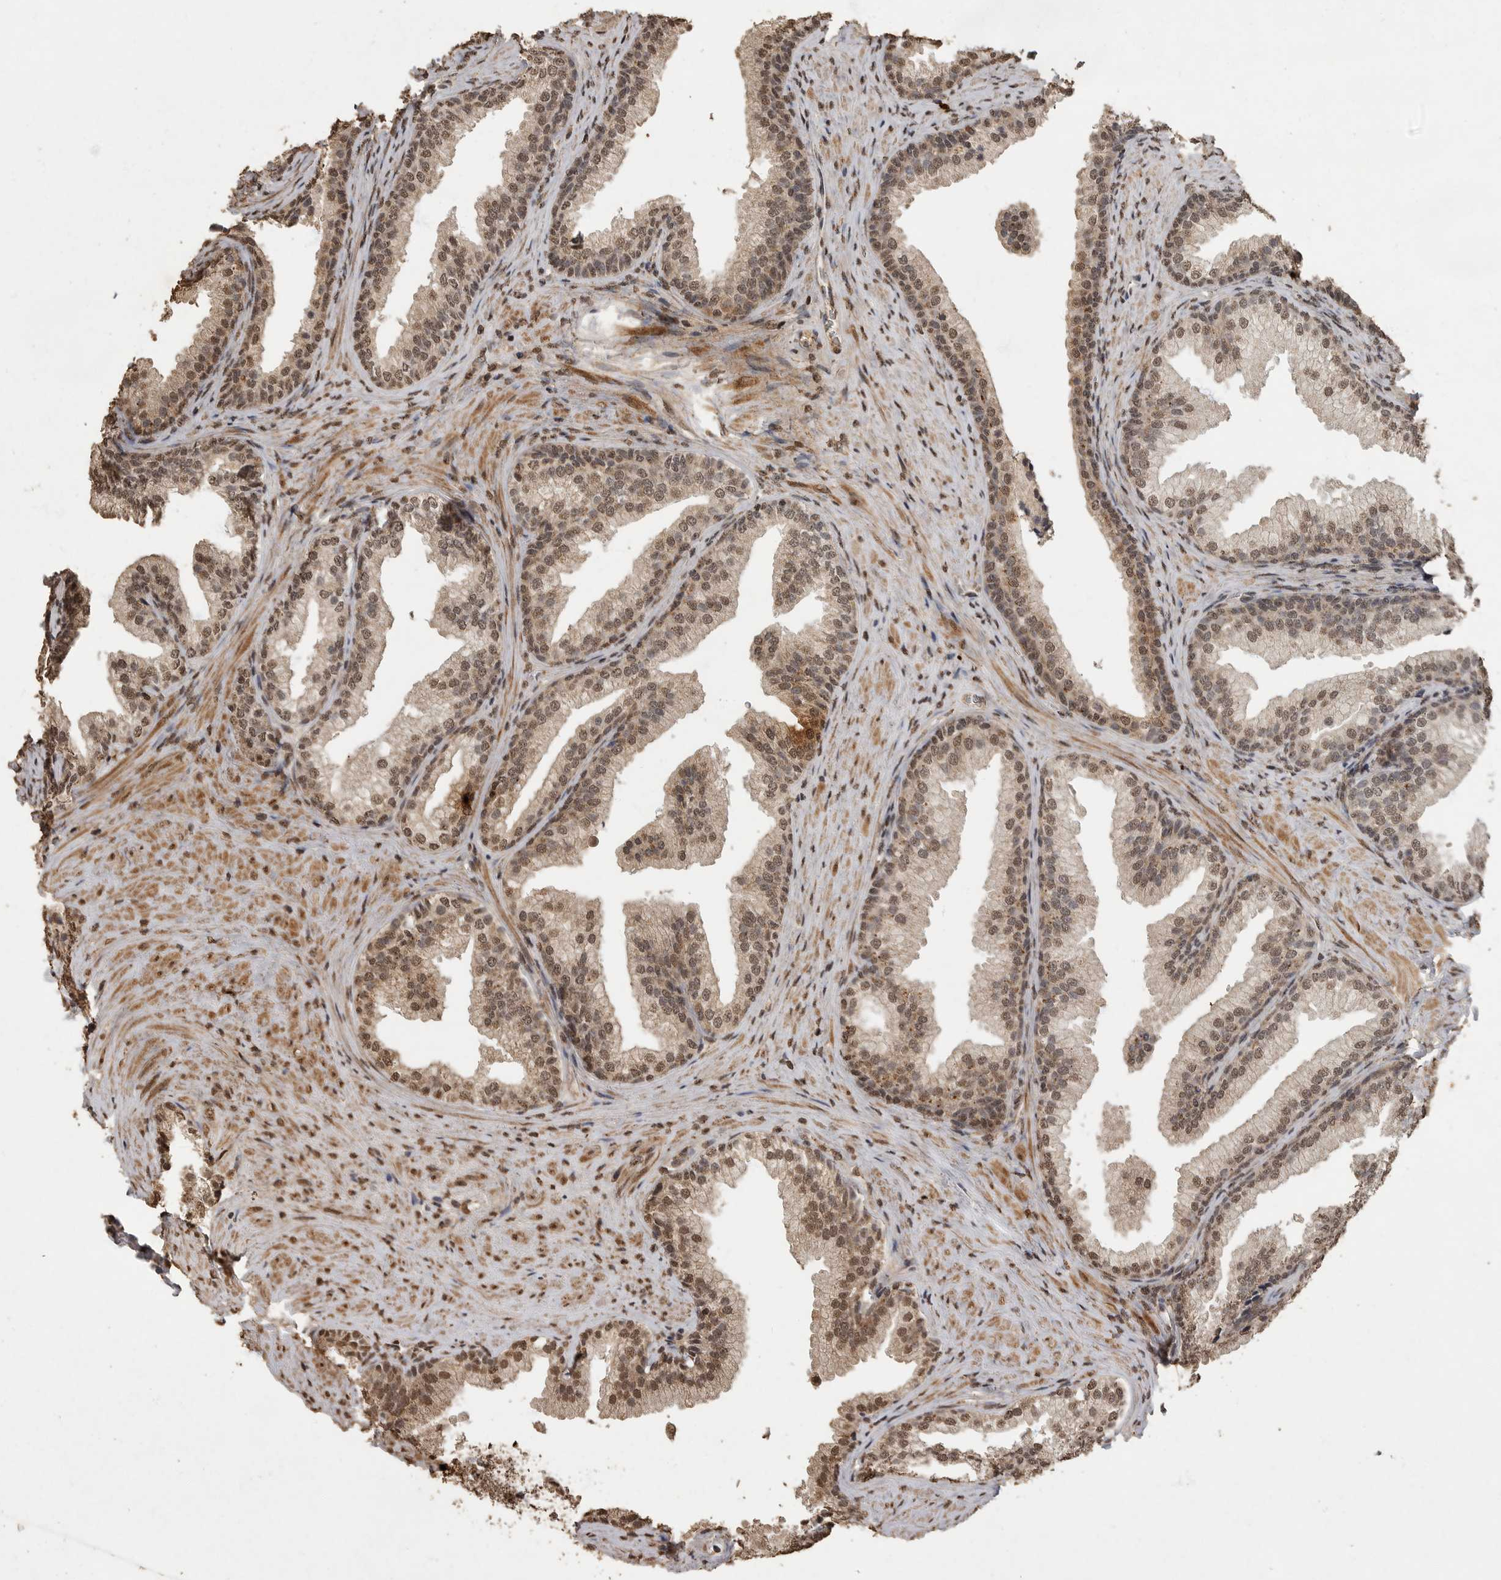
{"staining": {"intensity": "moderate", "quantity": ">75%", "location": "cytoplasmic/membranous,nuclear"}, "tissue": "prostate", "cell_type": "Glandular cells", "image_type": "normal", "snomed": [{"axis": "morphology", "description": "Normal tissue, NOS"}, {"axis": "topography", "description": "Prostate"}], "caption": "IHC (DAB) staining of benign human prostate reveals moderate cytoplasmic/membranous,nuclear protein expression in about >75% of glandular cells.", "gene": "MAFG", "patient": {"sex": "male", "age": 76}}